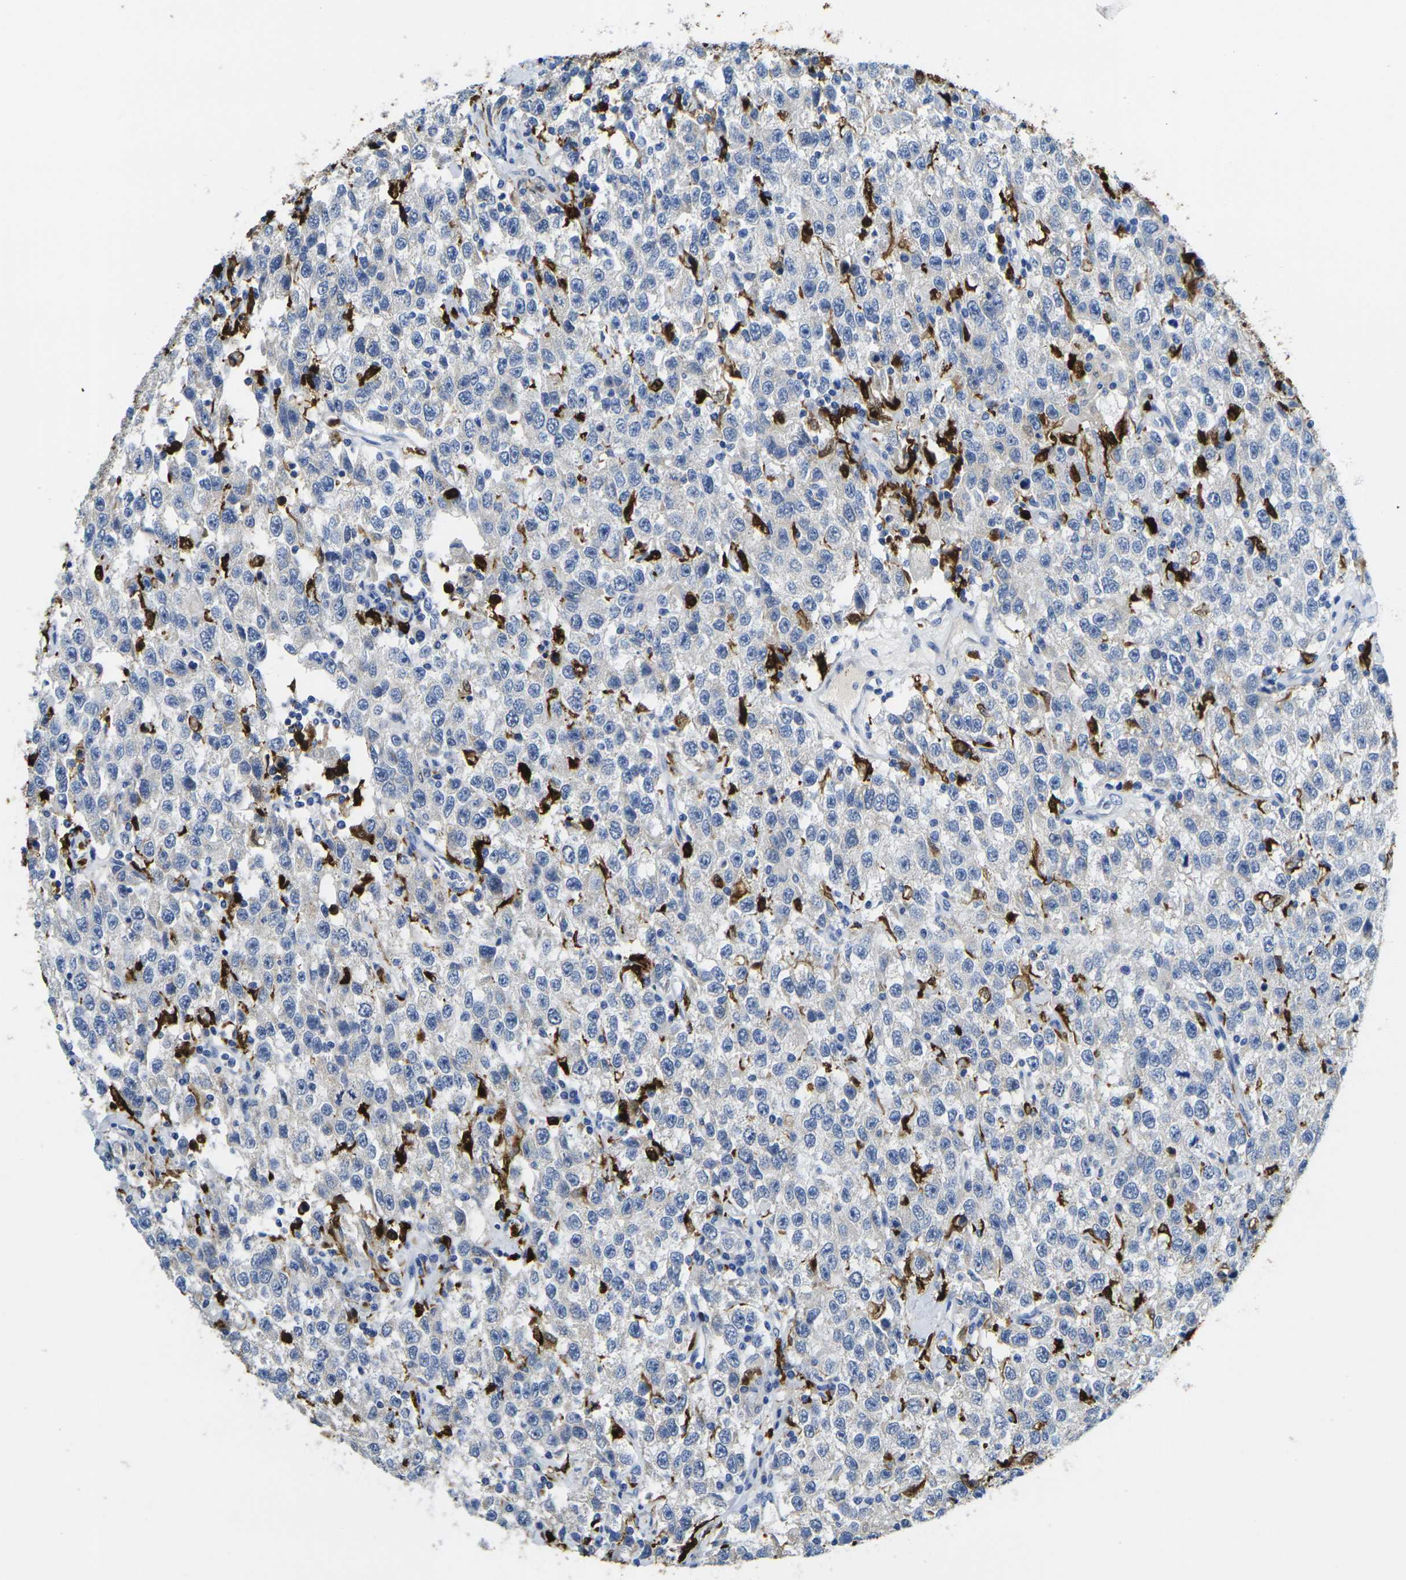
{"staining": {"intensity": "negative", "quantity": "none", "location": "none"}, "tissue": "testis cancer", "cell_type": "Tumor cells", "image_type": "cancer", "snomed": [{"axis": "morphology", "description": "Seminoma, NOS"}, {"axis": "topography", "description": "Testis"}], "caption": "Immunohistochemical staining of seminoma (testis) exhibits no significant positivity in tumor cells.", "gene": "S100A9", "patient": {"sex": "male", "age": 41}}